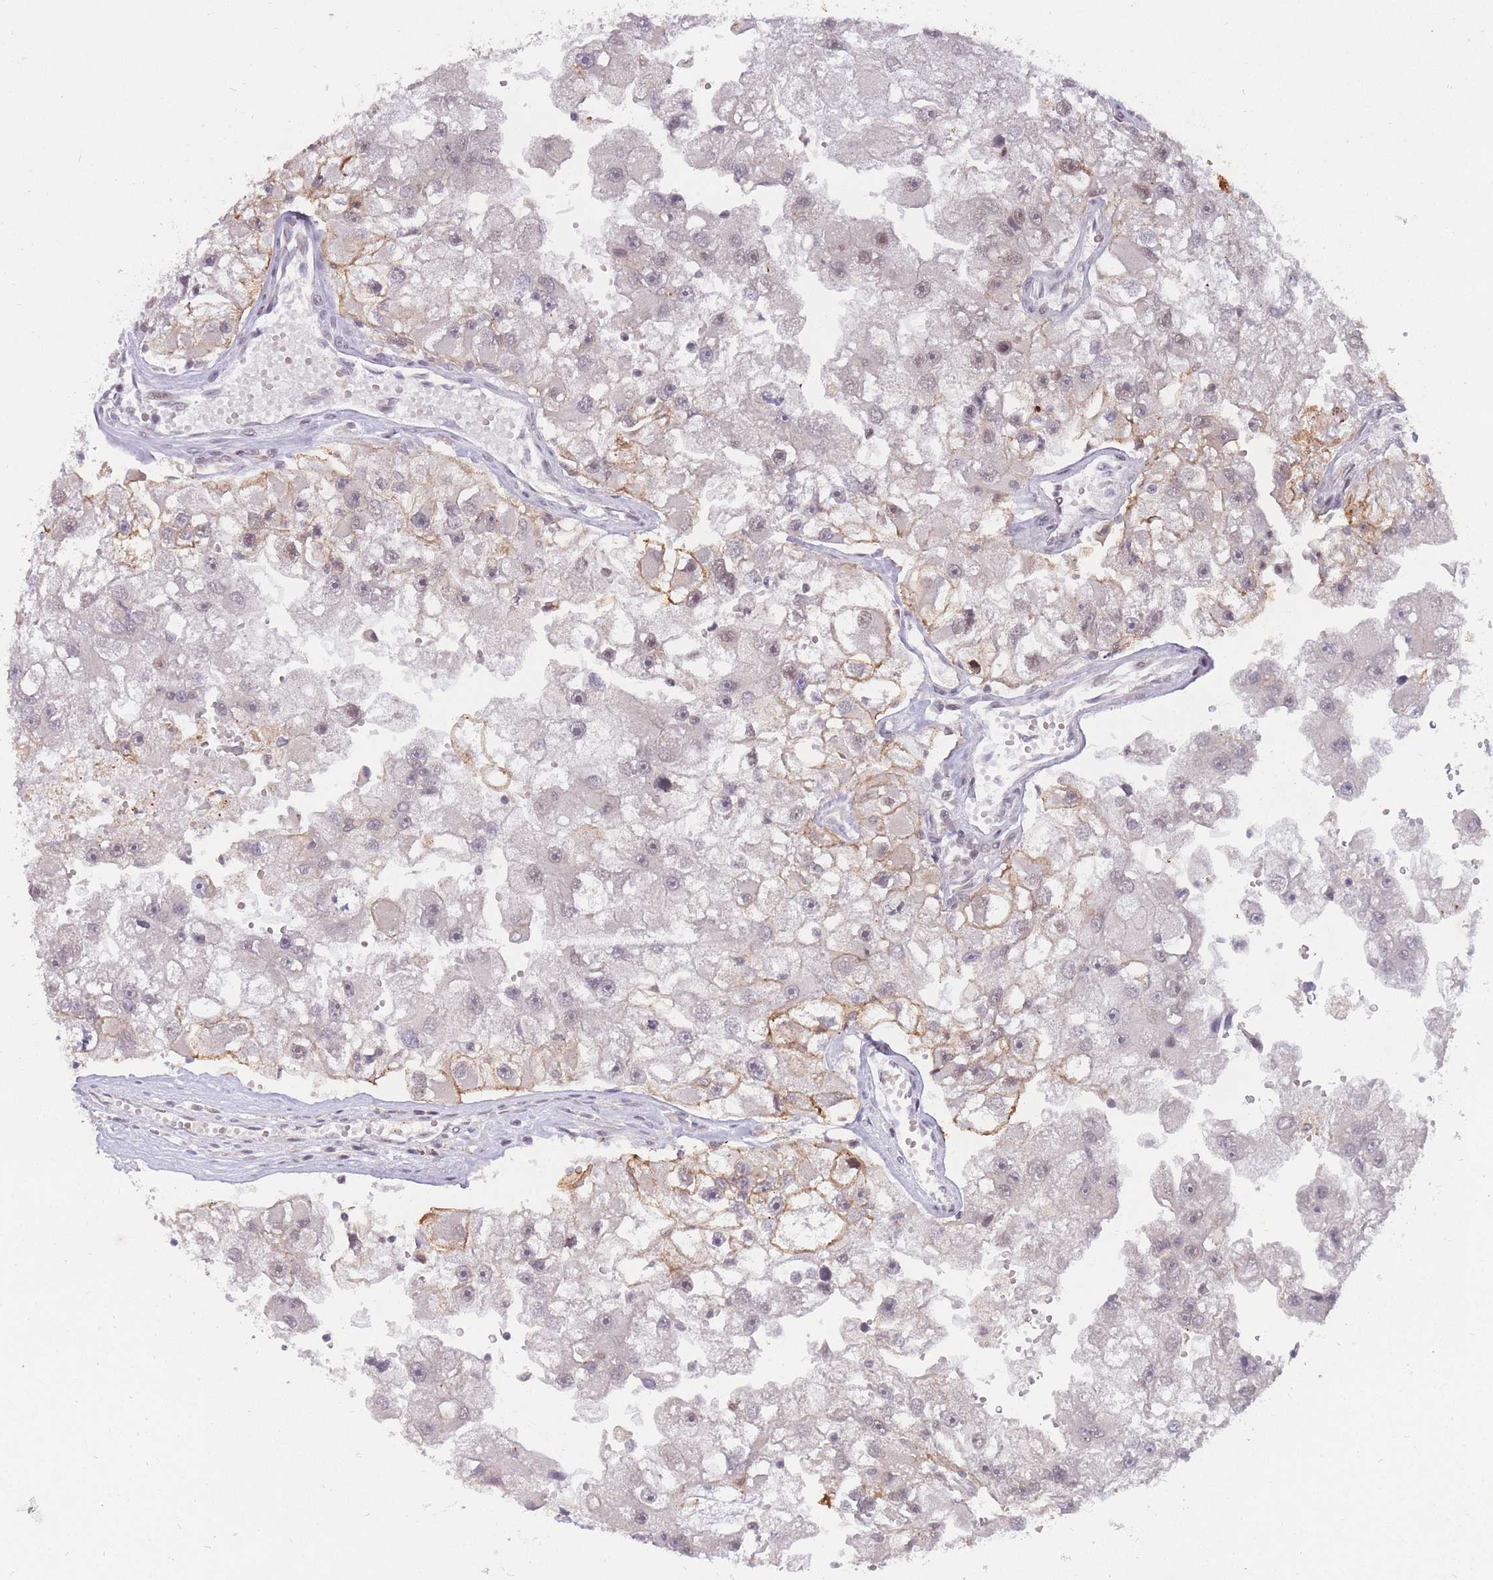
{"staining": {"intensity": "strong", "quantity": "<25%", "location": "cytoplasmic/membranous"}, "tissue": "renal cancer", "cell_type": "Tumor cells", "image_type": "cancer", "snomed": [{"axis": "morphology", "description": "Adenocarcinoma, NOS"}, {"axis": "topography", "description": "Kidney"}], "caption": "The photomicrograph exhibits a brown stain indicating the presence of a protein in the cytoplasmic/membranous of tumor cells in renal cancer (adenocarcinoma).", "gene": "BOD1L1", "patient": {"sex": "male", "age": 63}}